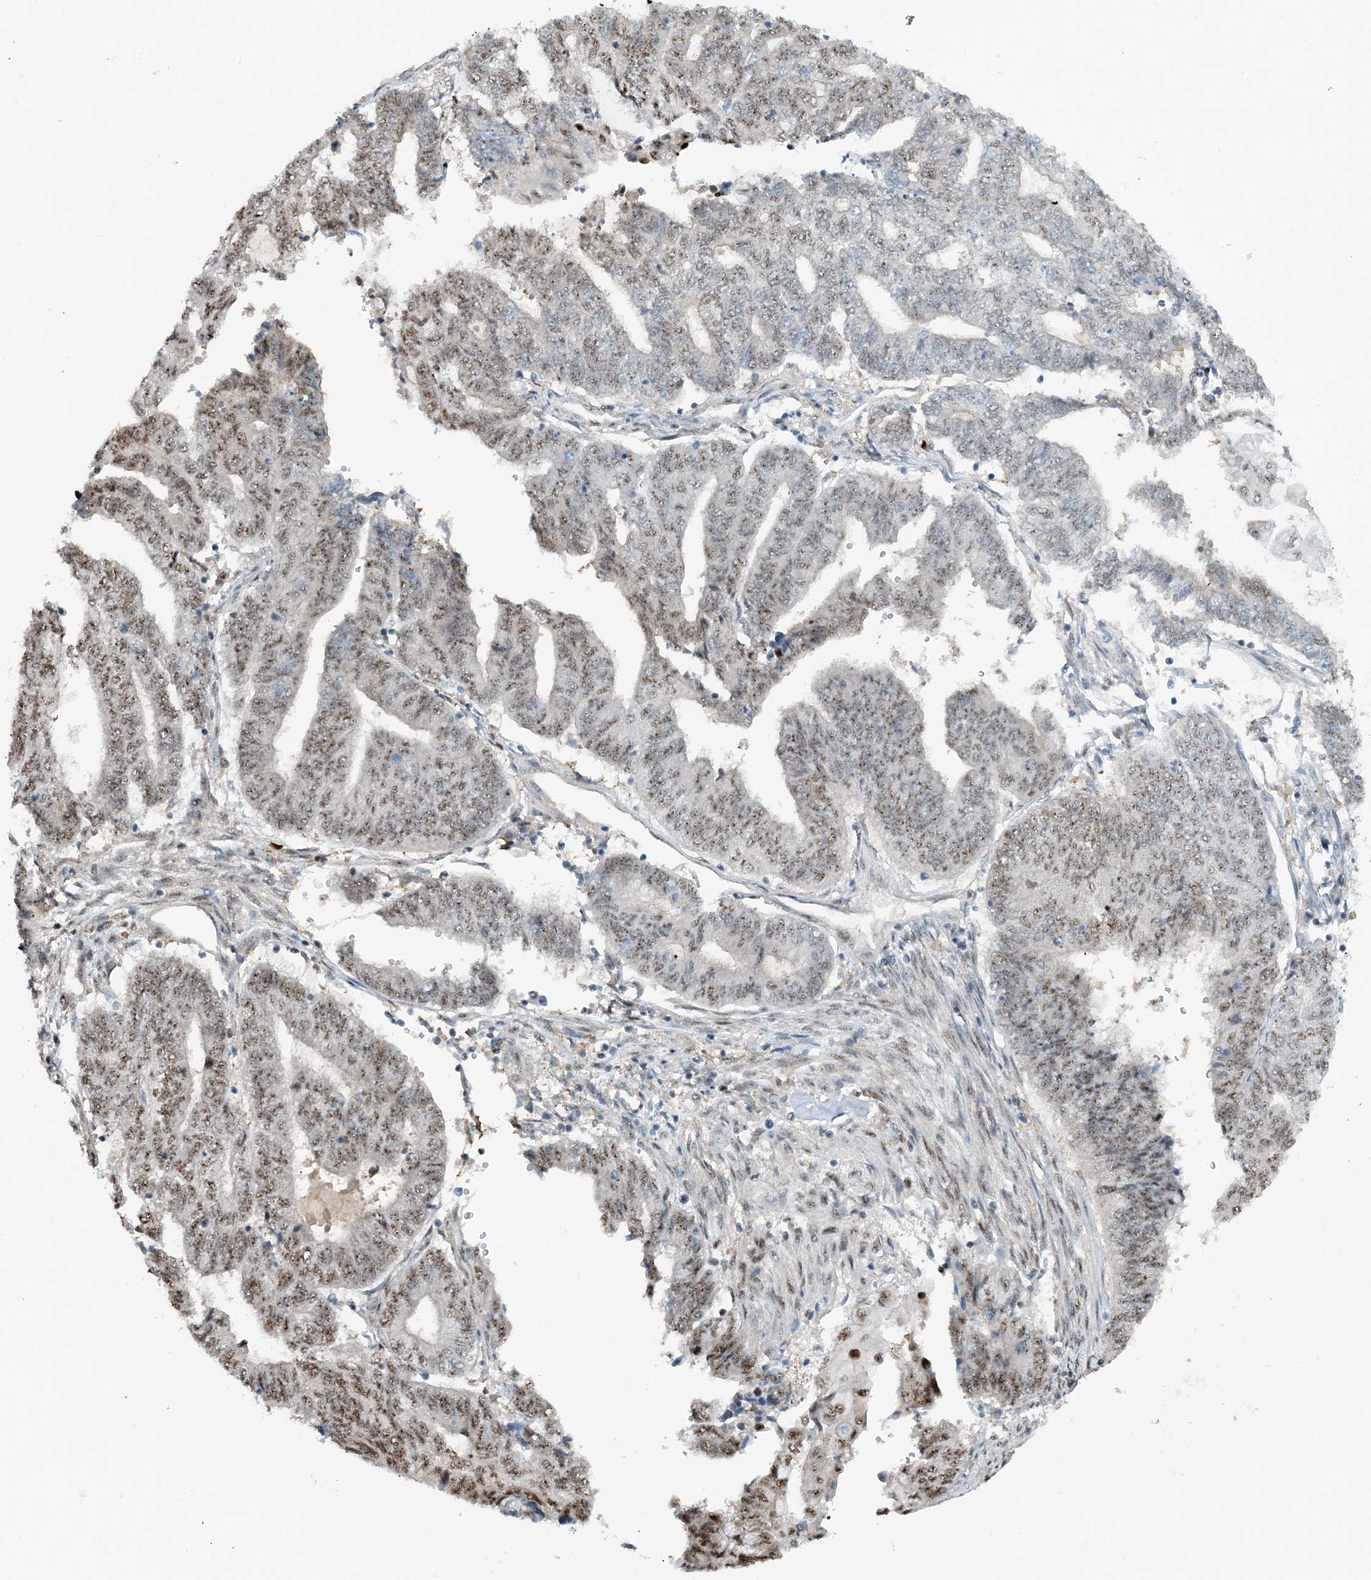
{"staining": {"intensity": "moderate", "quantity": "25%-75%", "location": "nuclear"}, "tissue": "endometrial cancer", "cell_type": "Tumor cells", "image_type": "cancer", "snomed": [{"axis": "morphology", "description": "Adenocarcinoma, NOS"}, {"axis": "topography", "description": "Uterus"}, {"axis": "topography", "description": "Endometrium"}], "caption": "There is medium levels of moderate nuclear positivity in tumor cells of endometrial cancer, as demonstrated by immunohistochemical staining (brown color).", "gene": "HEMK1", "patient": {"sex": "female", "age": 70}}